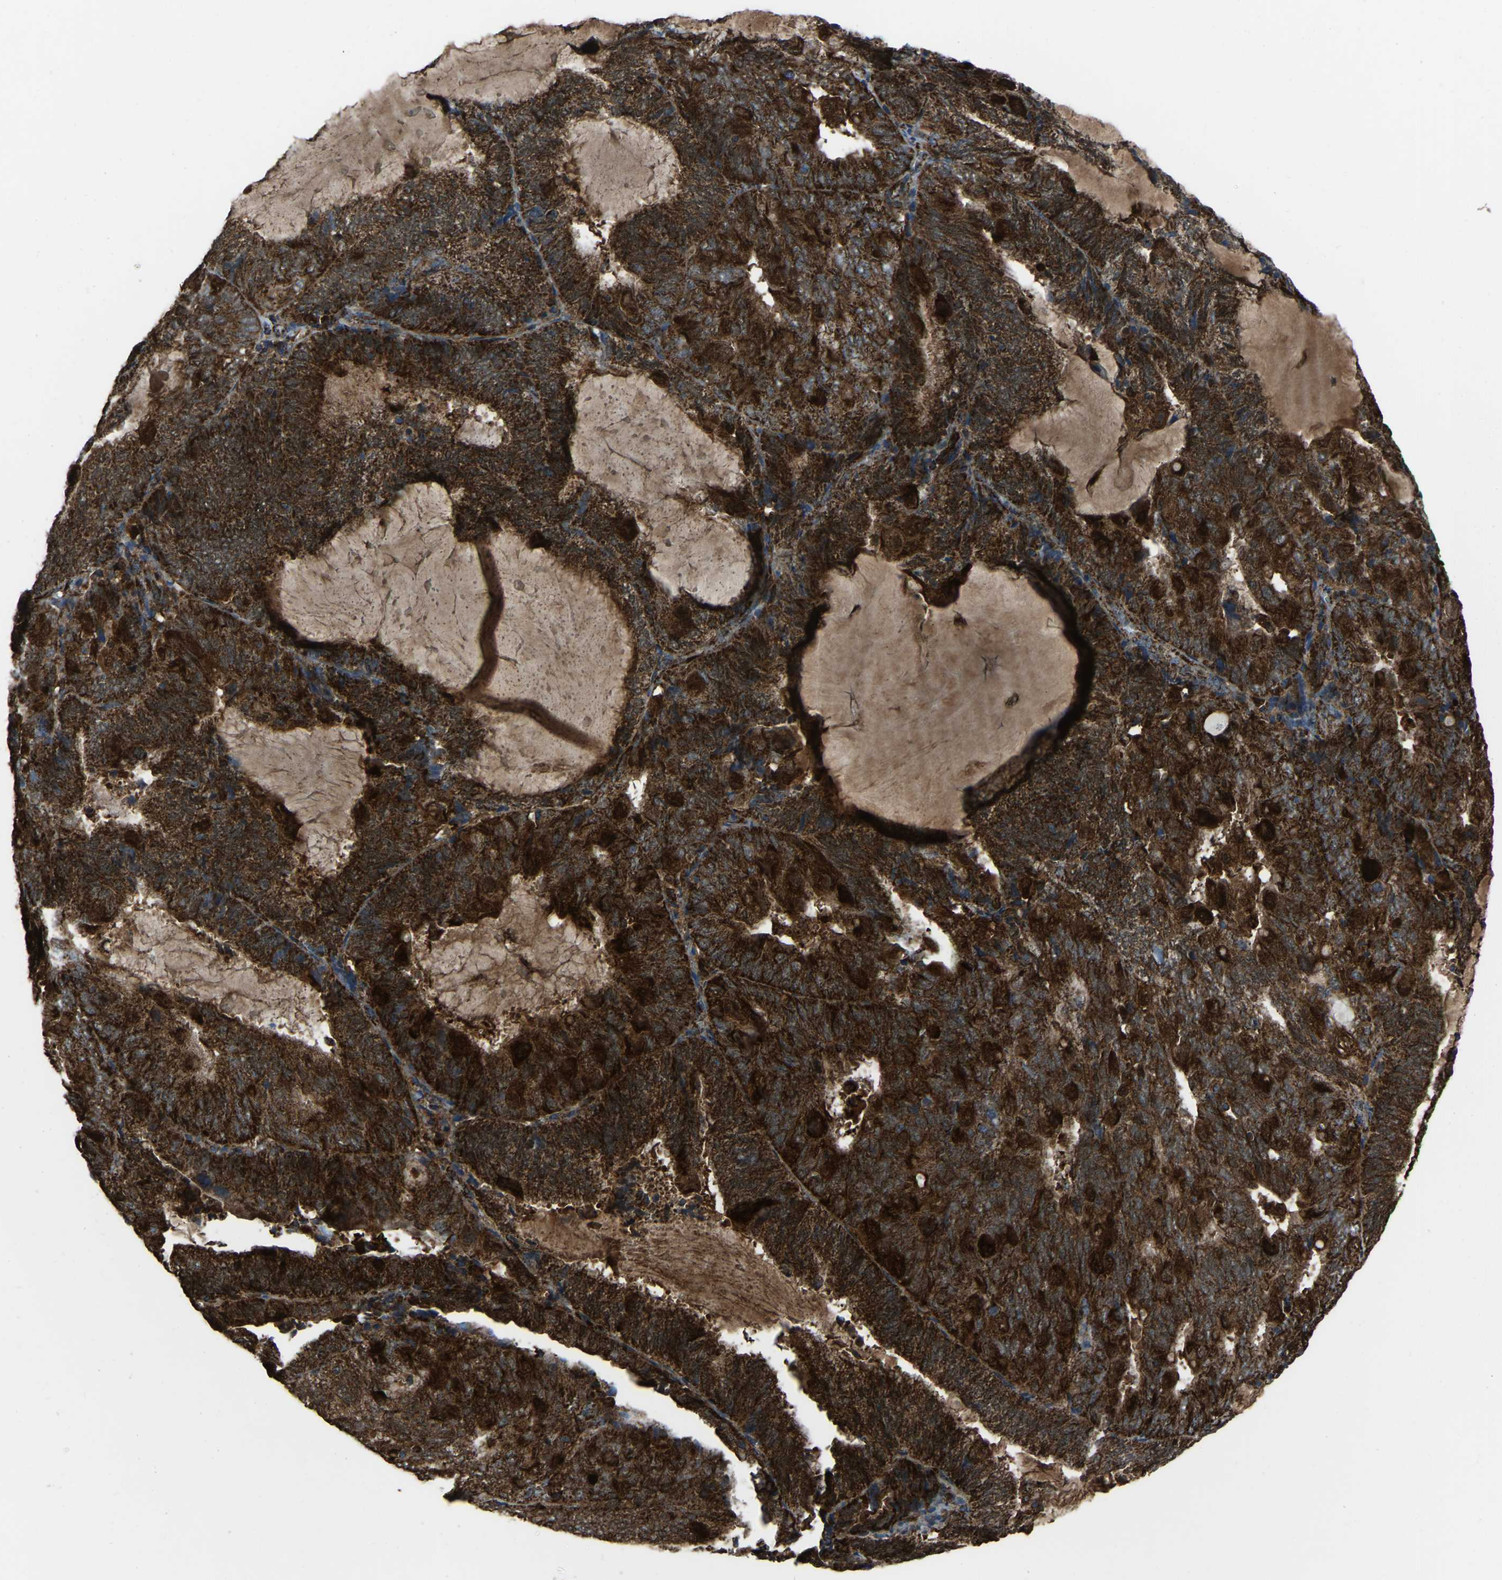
{"staining": {"intensity": "strong", "quantity": ">75%", "location": "cytoplasmic/membranous"}, "tissue": "endometrial cancer", "cell_type": "Tumor cells", "image_type": "cancer", "snomed": [{"axis": "morphology", "description": "Adenocarcinoma, NOS"}, {"axis": "topography", "description": "Endometrium"}], "caption": "This image reveals immunohistochemistry (IHC) staining of human endometrial cancer (adenocarcinoma), with high strong cytoplasmic/membranous expression in approximately >75% of tumor cells.", "gene": "AKR1A1", "patient": {"sex": "female", "age": 81}}